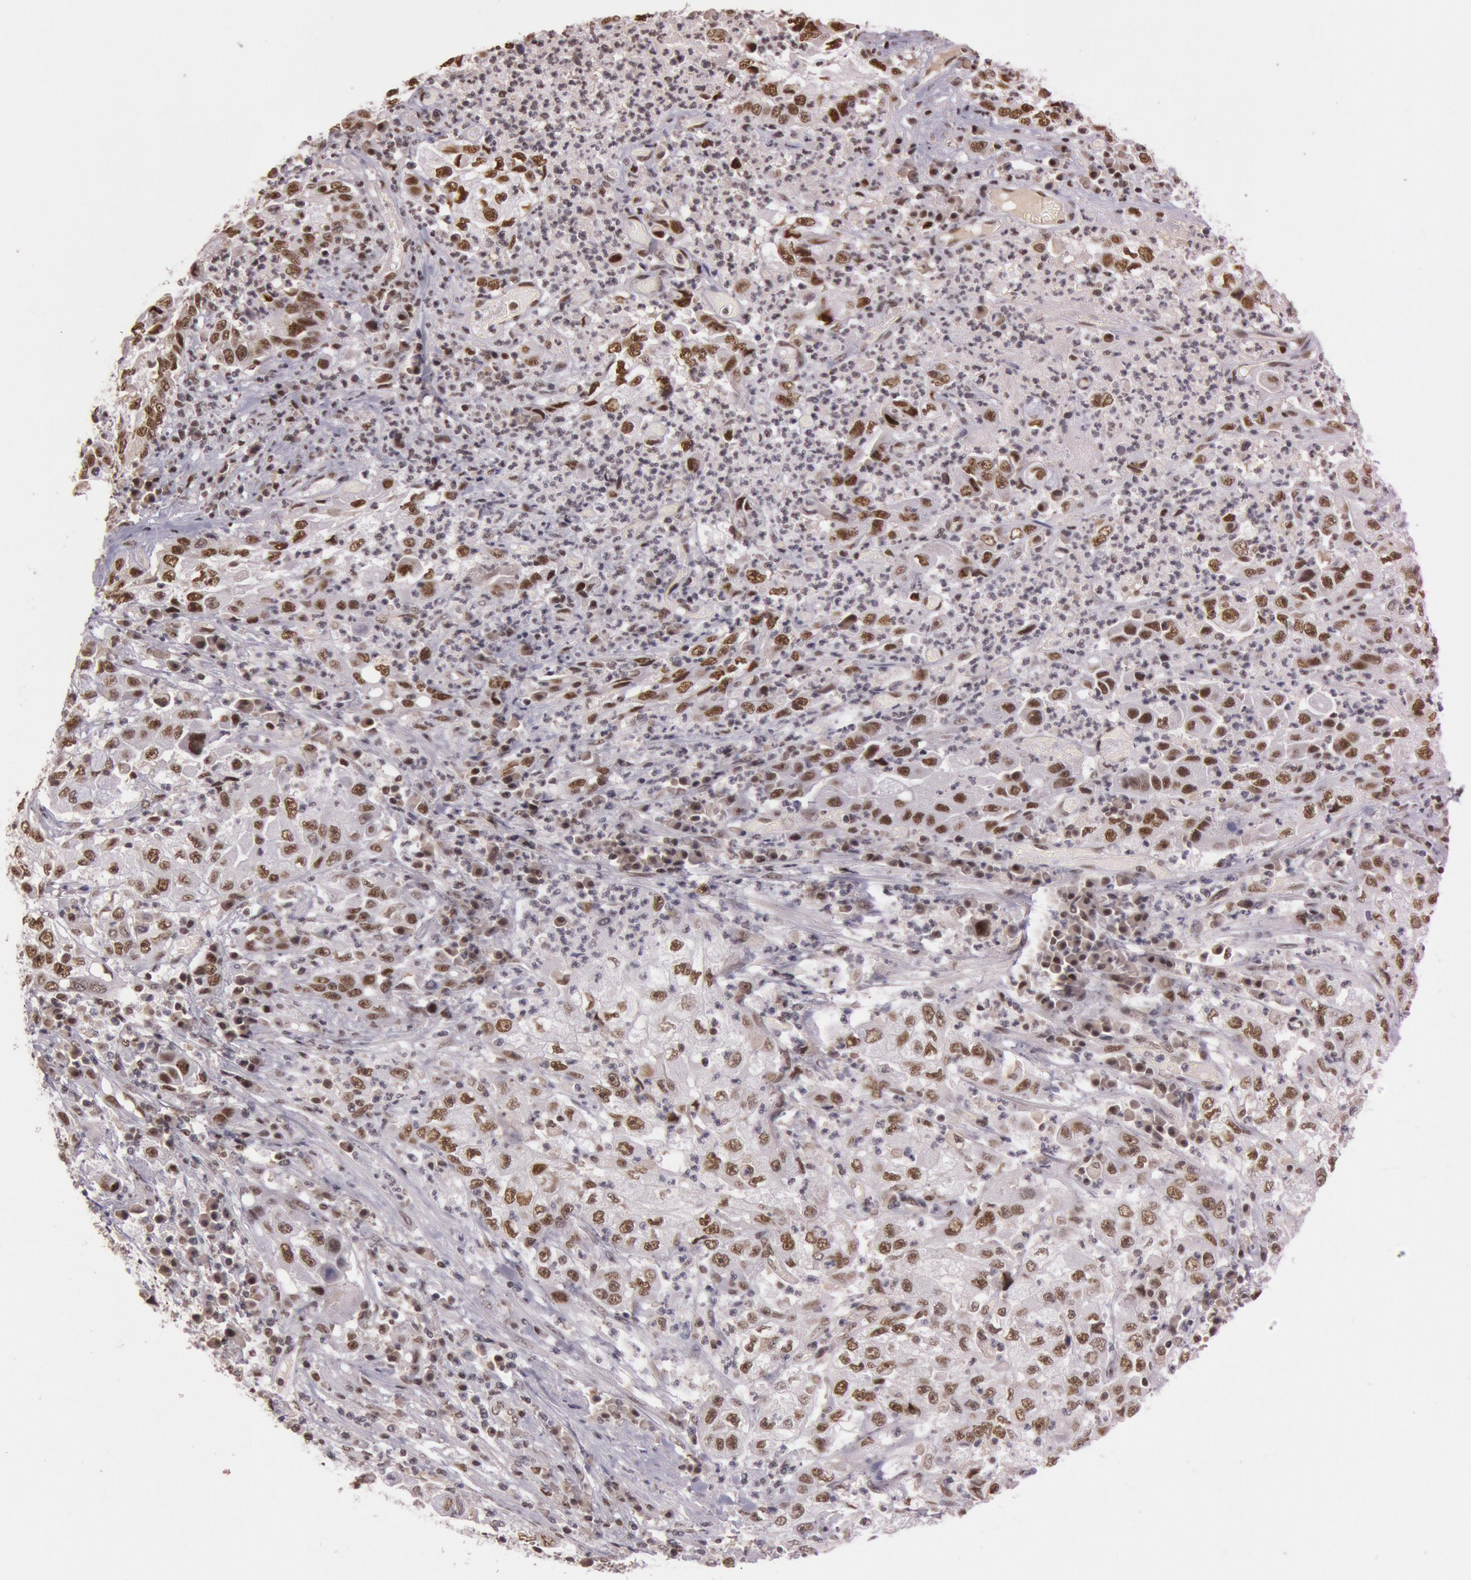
{"staining": {"intensity": "moderate", "quantity": "25%-75%", "location": "nuclear"}, "tissue": "cervical cancer", "cell_type": "Tumor cells", "image_type": "cancer", "snomed": [{"axis": "morphology", "description": "Squamous cell carcinoma, NOS"}, {"axis": "topography", "description": "Cervix"}], "caption": "Immunohistochemistry photomicrograph of cervical cancer stained for a protein (brown), which demonstrates medium levels of moderate nuclear positivity in about 25%-75% of tumor cells.", "gene": "TASL", "patient": {"sex": "female", "age": 36}}